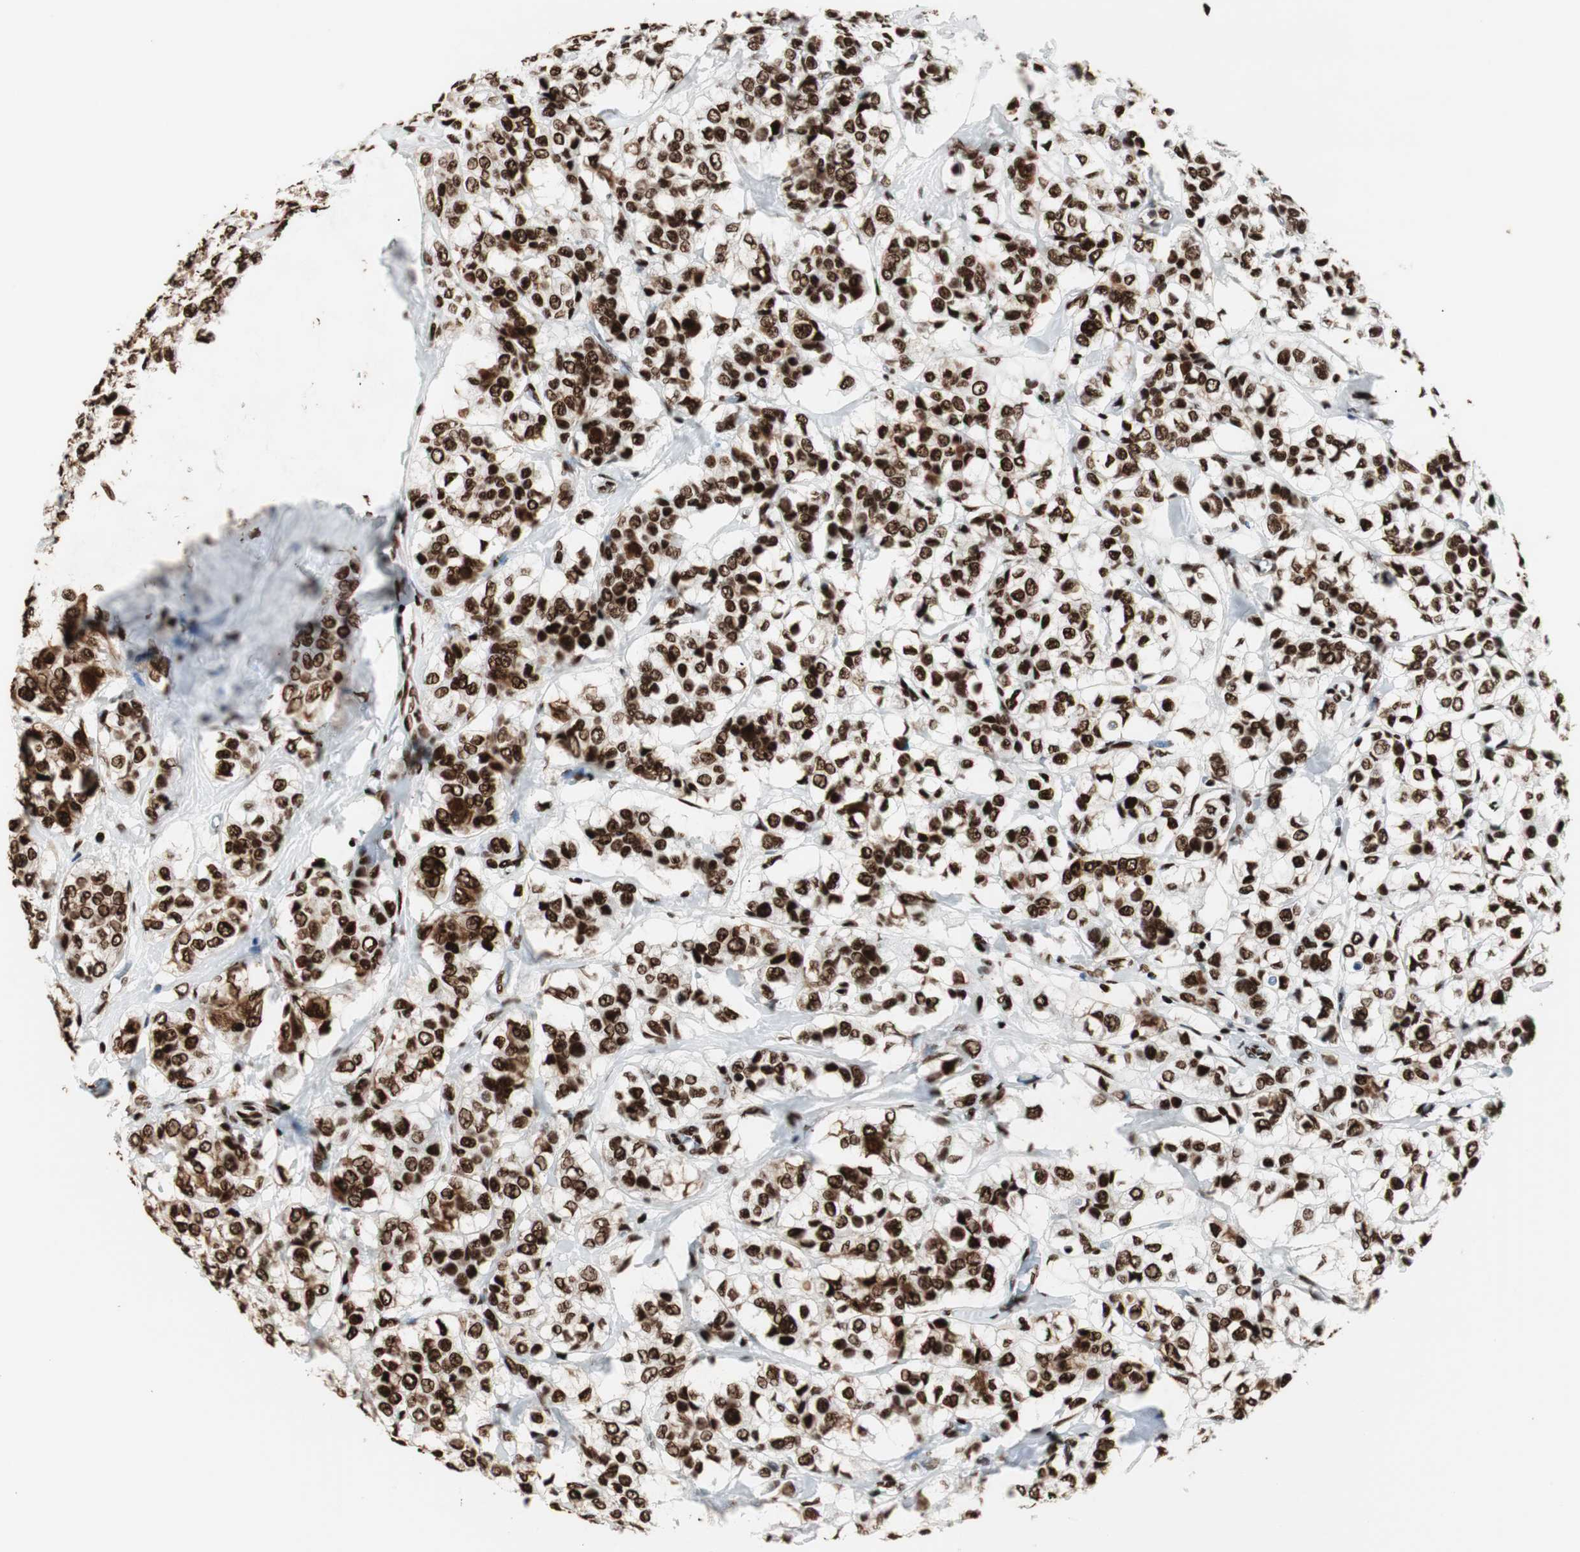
{"staining": {"intensity": "strong", "quantity": ">75%", "location": "nuclear"}, "tissue": "breast cancer", "cell_type": "Tumor cells", "image_type": "cancer", "snomed": [{"axis": "morphology", "description": "Lobular carcinoma"}, {"axis": "topography", "description": "Breast"}], "caption": "Immunohistochemical staining of lobular carcinoma (breast) demonstrates high levels of strong nuclear protein positivity in approximately >75% of tumor cells.", "gene": "MTA2", "patient": {"sex": "female", "age": 60}}